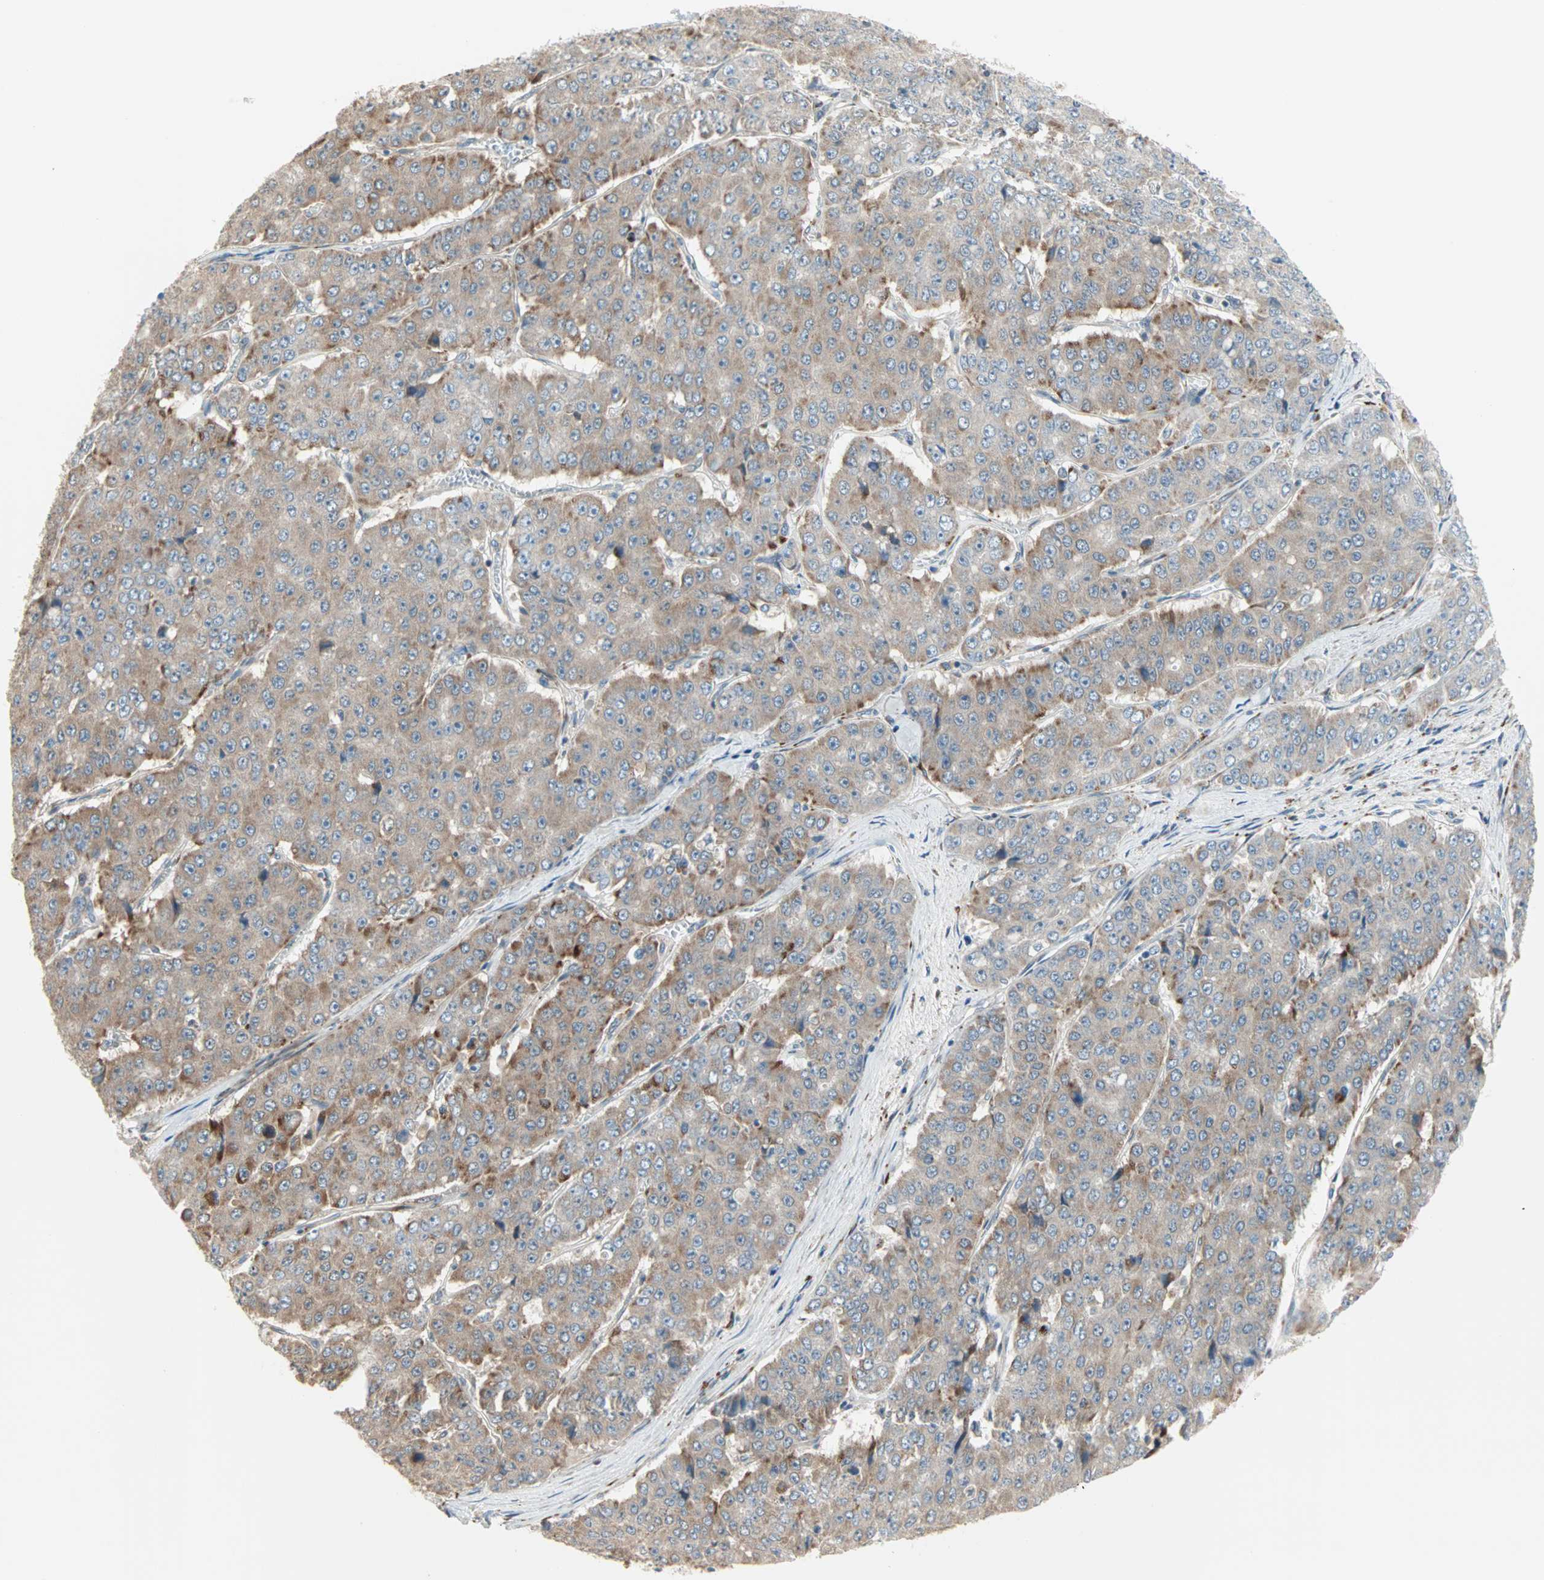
{"staining": {"intensity": "weak", "quantity": "25%-75%", "location": "cytoplasmic/membranous"}, "tissue": "pancreatic cancer", "cell_type": "Tumor cells", "image_type": "cancer", "snomed": [{"axis": "morphology", "description": "Adenocarcinoma, NOS"}, {"axis": "topography", "description": "Pancreas"}], "caption": "Immunohistochemical staining of adenocarcinoma (pancreatic) shows low levels of weak cytoplasmic/membranous protein positivity in about 25%-75% of tumor cells.", "gene": "SAR1A", "patient": {"sex": "male", "age": 50}}